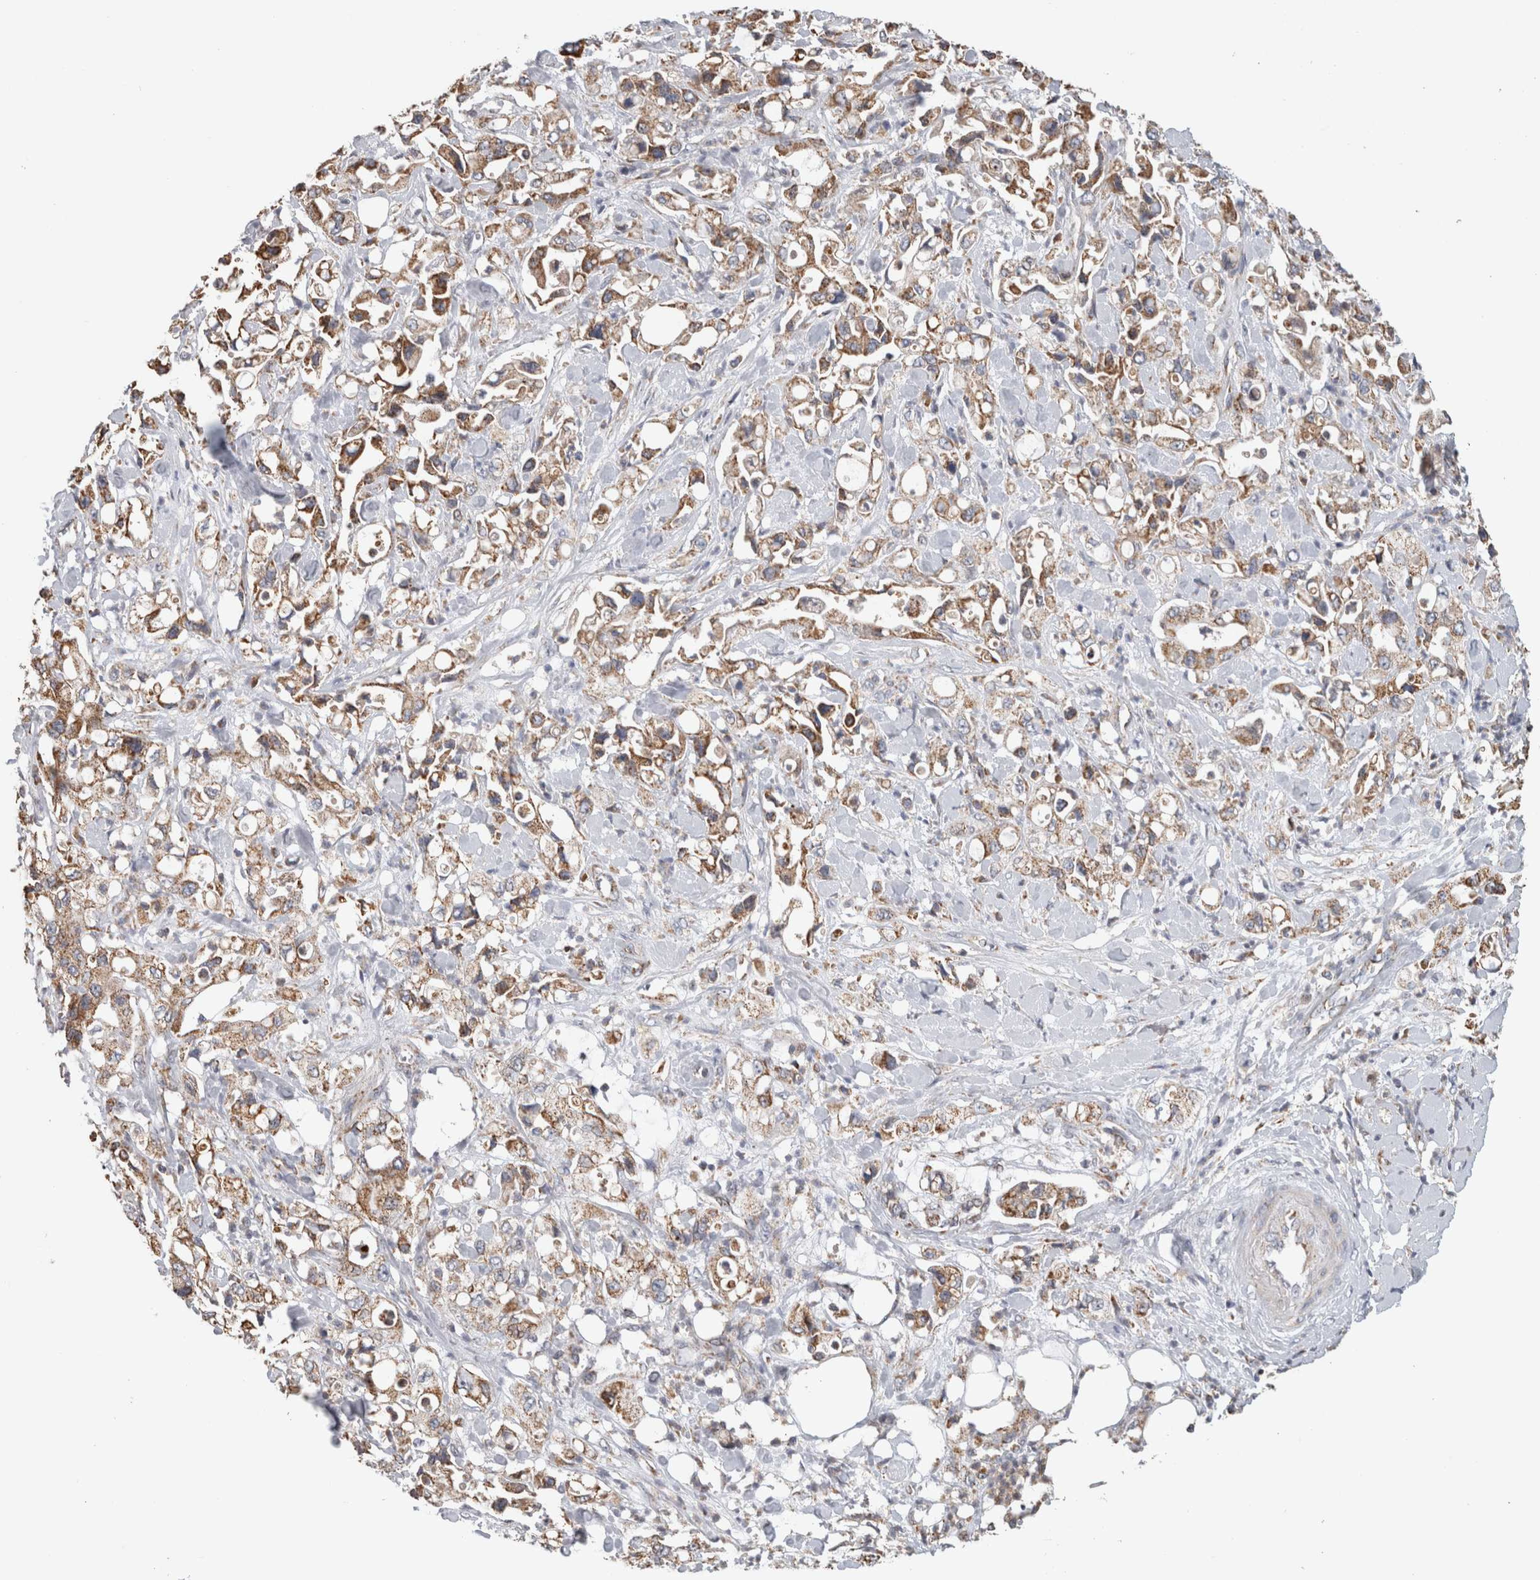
{"staining": {"intensity": "moderate", "quantity": ">75%", "location": "cytoplasmic/membranous"}, "tissue": "pancreatic cancer", "cell_type": "Tumor cells", "image_type": "cancer", "snomed": [{"axis": "morphology", "description": "Adenocarcinoma, NOS"}, {"axis": "topography", "description": "Pancreas"}], "caption": "Immunohistochemistry (DAB) staining of pancreatic adenocarcinoma displays moderate cytoplasmic/membranous protein staining in approximately >75% of tumor cells.", "gene": "ST8SIA1", "patient": {"sex": "male", "age": 70}}